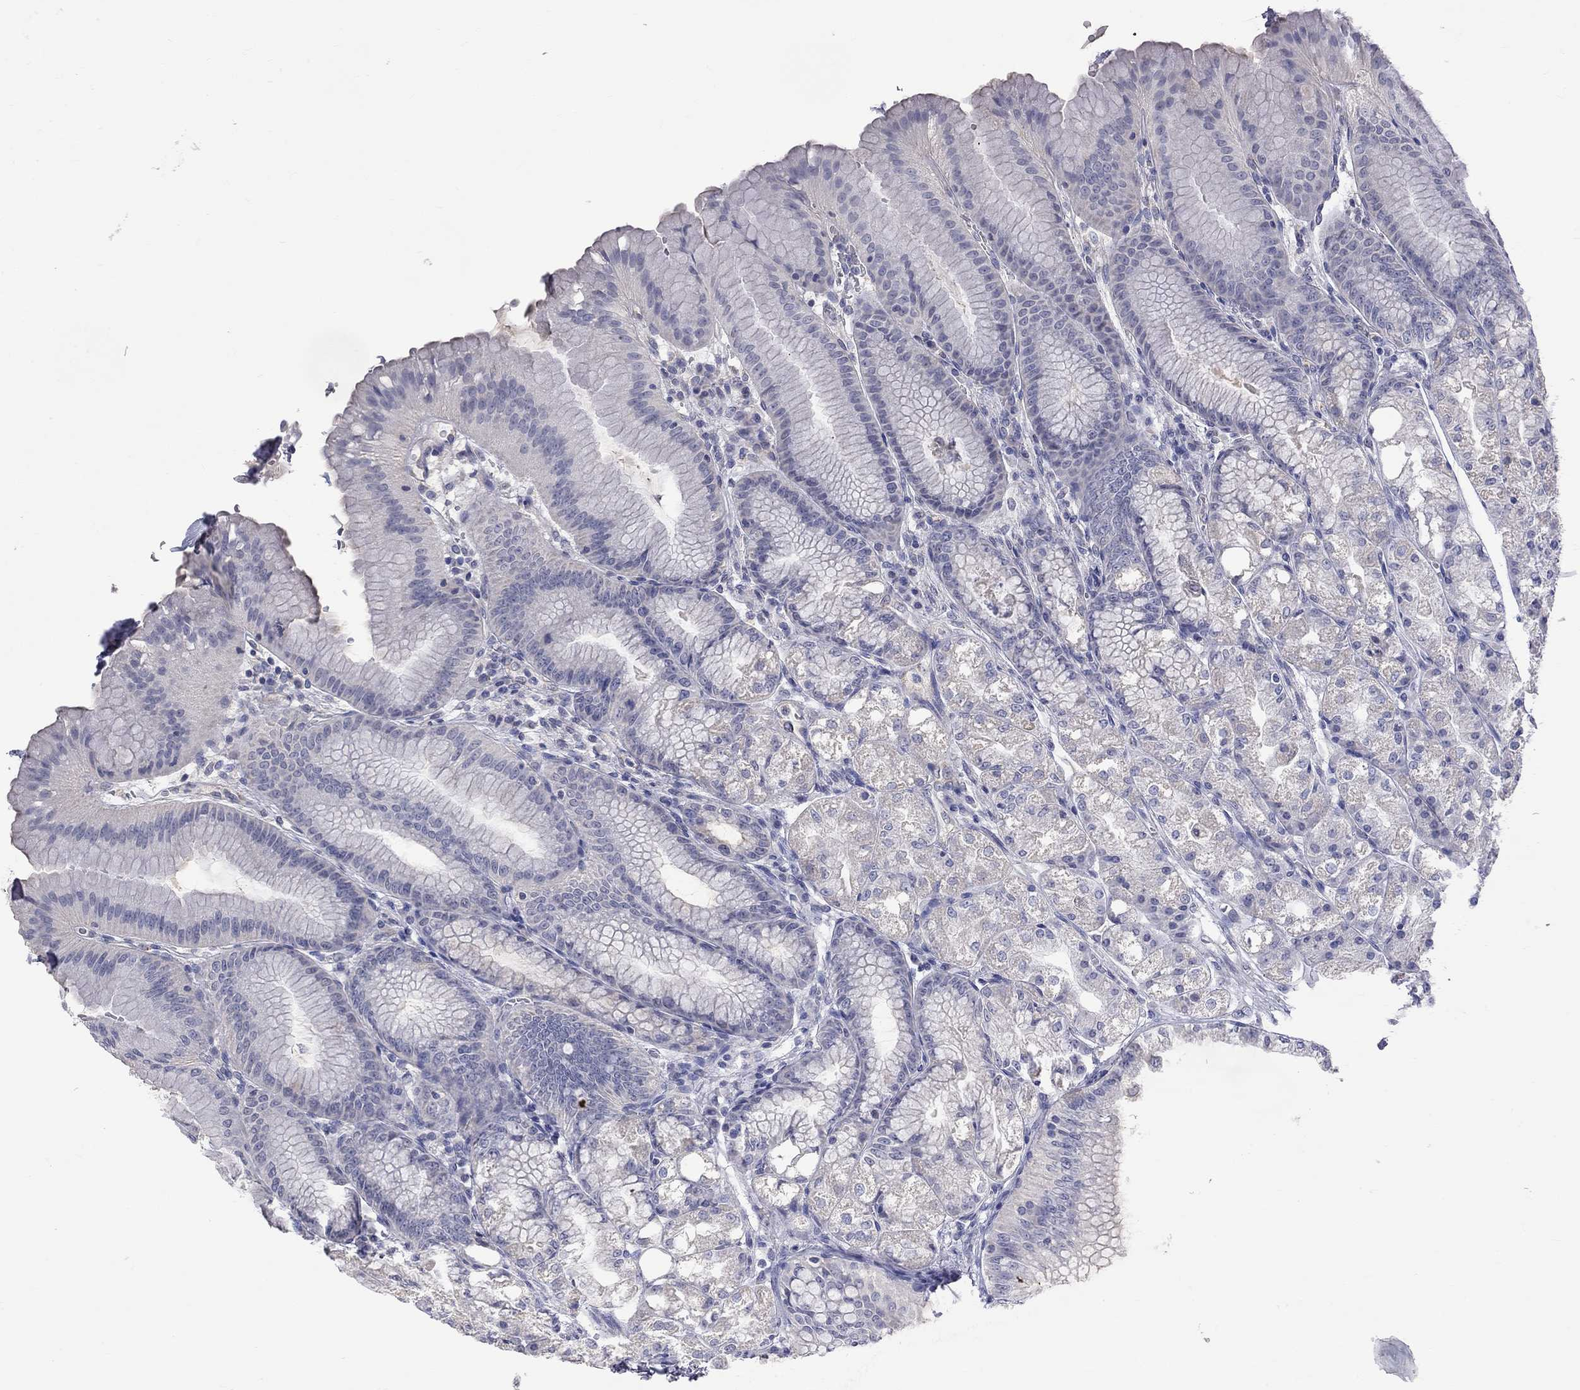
{"staining": {"intensity": "negative", "quantity": "none", "location": "none"}, "tissue": "stomach", "cell_type": "Glandular cells", "image_type": "normal", "snomed": [{"axis": "morphology", "description": "Normal tissue, NOS"}, {"axis": "topography", "description": "Stomach"}], "caption": "Protein analysis of benign stomach demonstrates no significant staining in glandular cells. (DAB (3,3'-diaminobenzidine) immunohistochemistry (IHC), high magnification).", "gene": "OPRK1", "patient": {"sex": "male", "age": 71}}